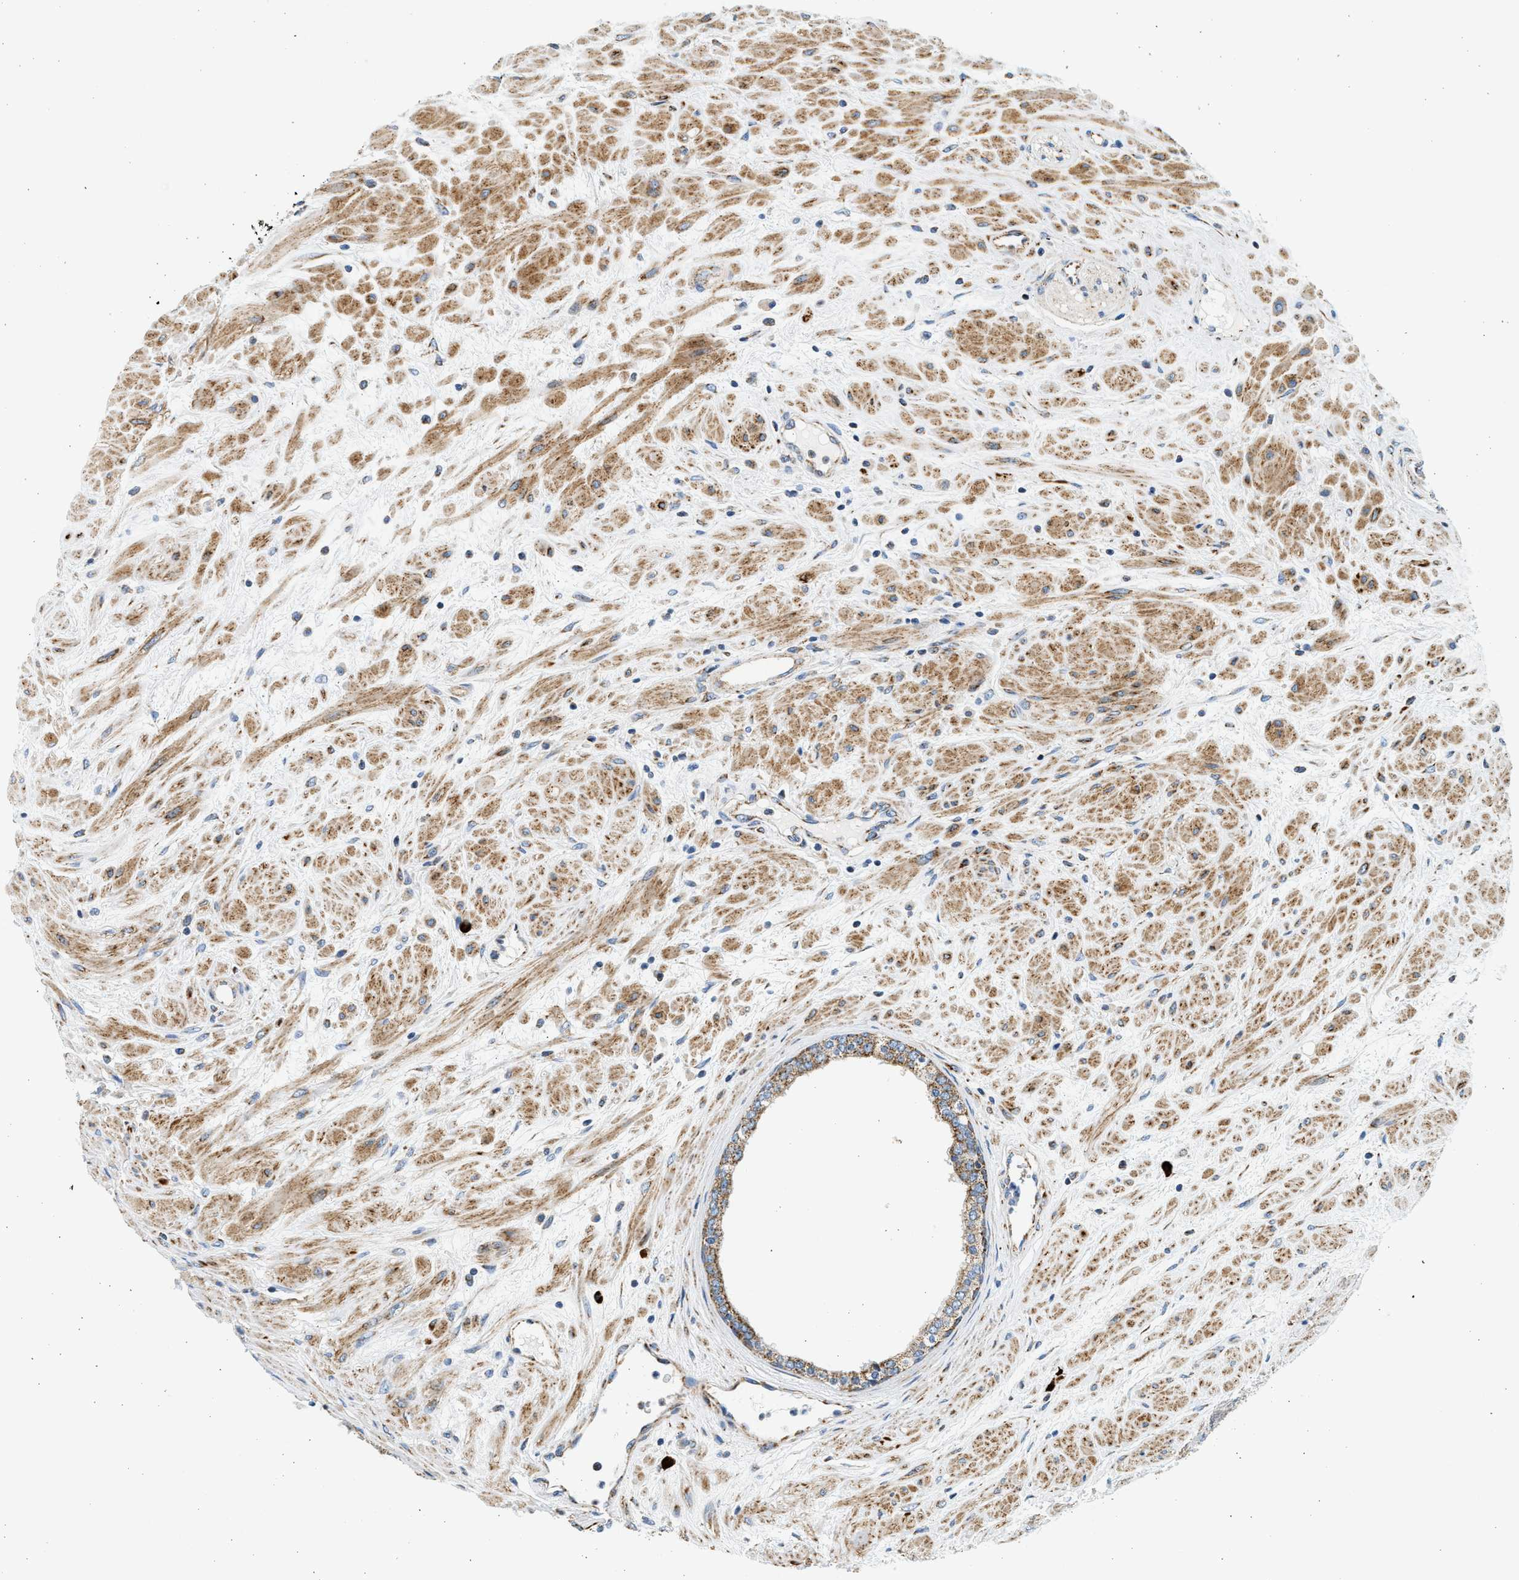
{"staining": {"intensity": "moderate", "quantity": ">75%", "location": "cytoplasmic/membranous"}, "tissue": "prostate cancer", "cell_type": "Tumor cells", "image_type": "cancer", "snomed": [{"axis": "morphology", "description": "Adenocarcinoma, Low grade"}, {"axis": "topography", "description": "Prostate"}], "caption": "Immunohistochemical staining of prostate cancer (low-grade adenocarcinoma) exhibits medium levels of moderate cytoplasmic/membranous staining in about >75% of tumor cells. Ihc stains the protein of interest in brown and the nuclei are stained blue.", "gene": "KCNMB3", "patient": {"sex": "male", "age": 63}}